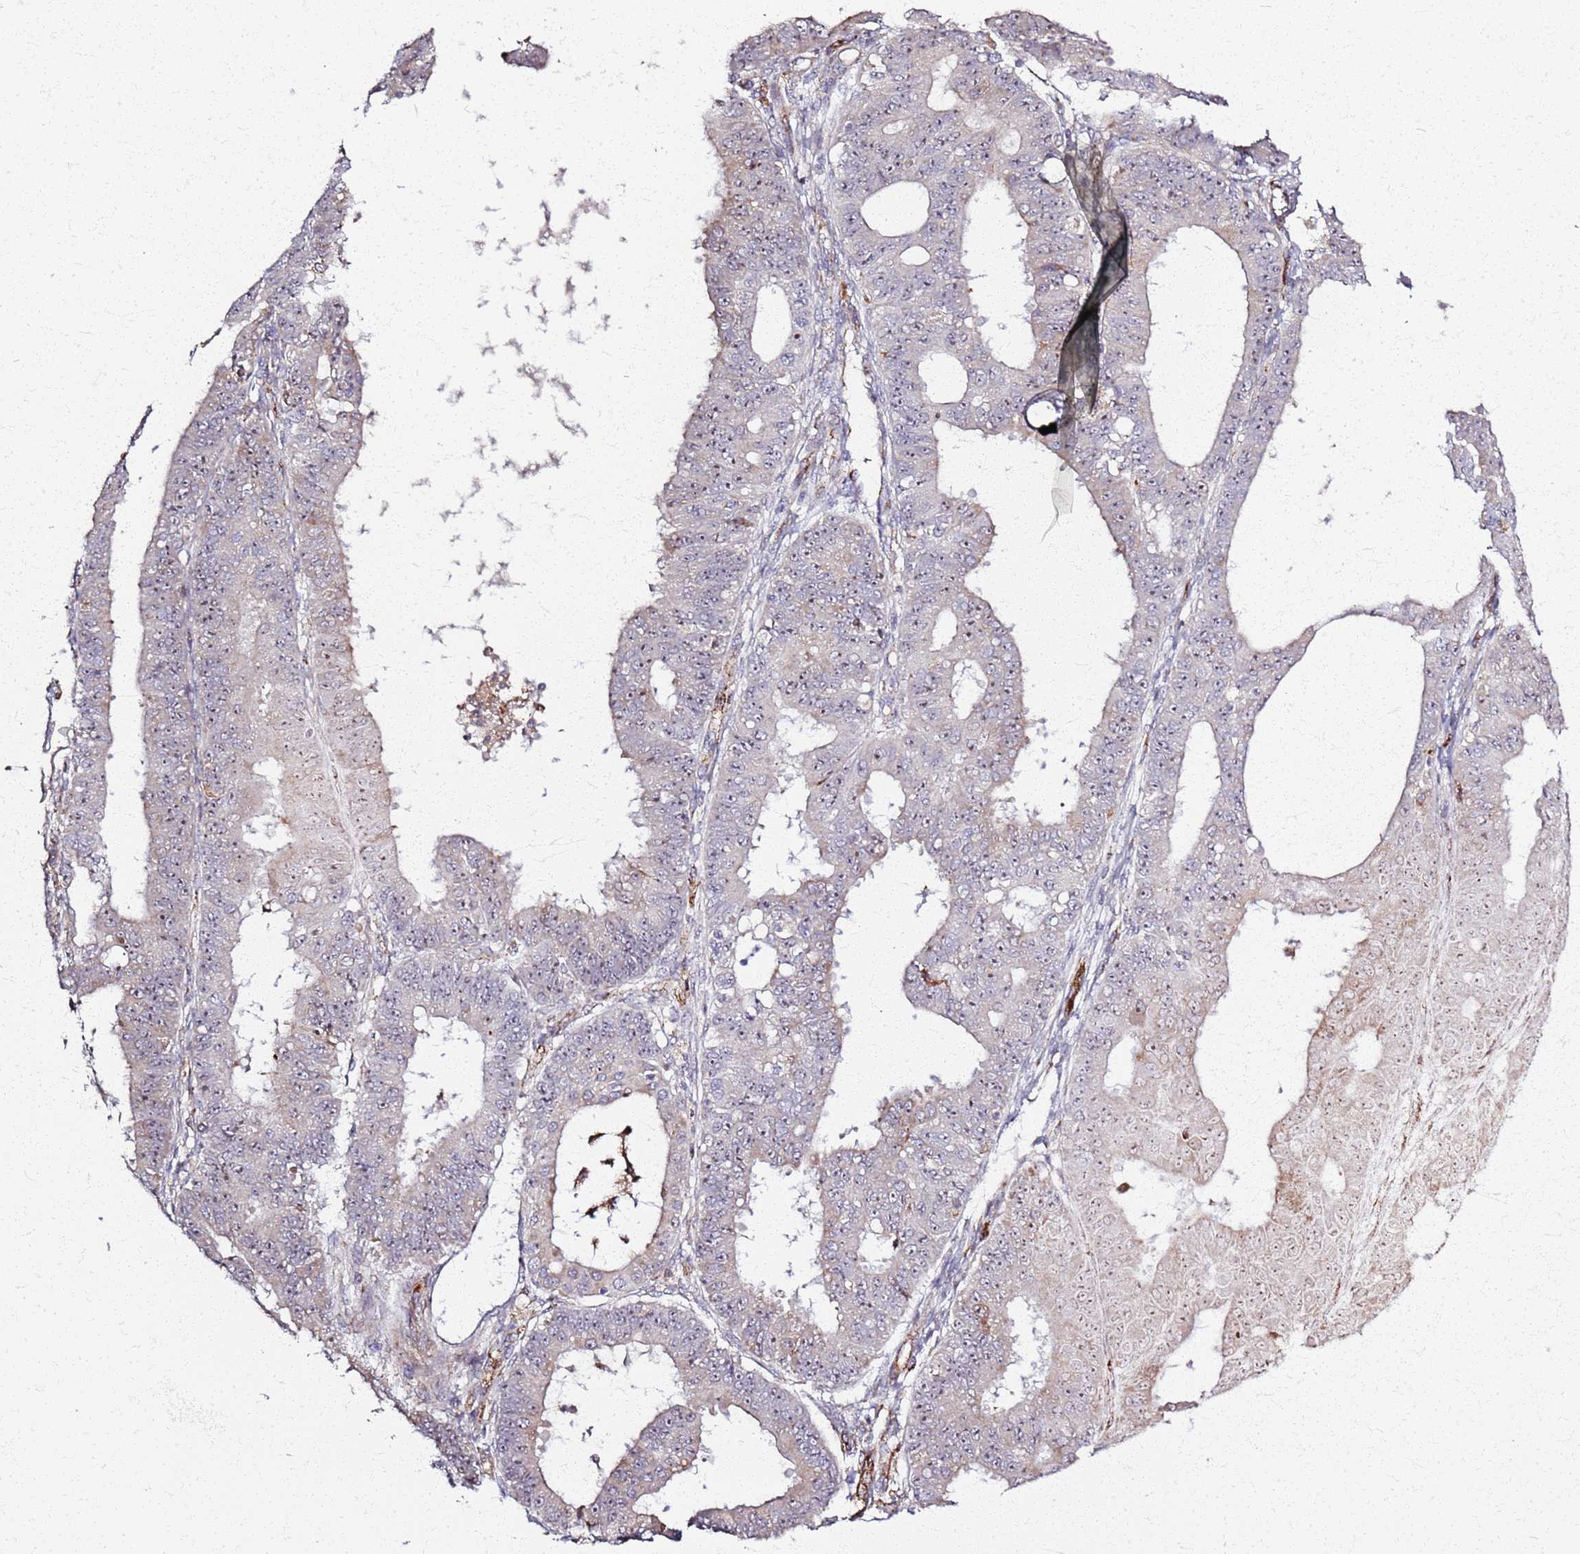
{"staining": {"intensity": "weak", "quantity": "<25%", "location": "cytoplasmic/membranous,nuclear"}, "tissue": "ovarian cancer", "cell_type": "Tumor cells", "image_type": "cancer", "snomed": [{"axis": "morphology", "description": "Carcinoma, endometroid"}, {"axis": "topography", "description": "Appendix"}, {"axis": "topography", "description": "Ovary"}], "caption": "Tumor cells are negative for brown protein staining in ovarian cancer.", "gene": "KRI1", "patient": {"sex": "female", "age": 42}}